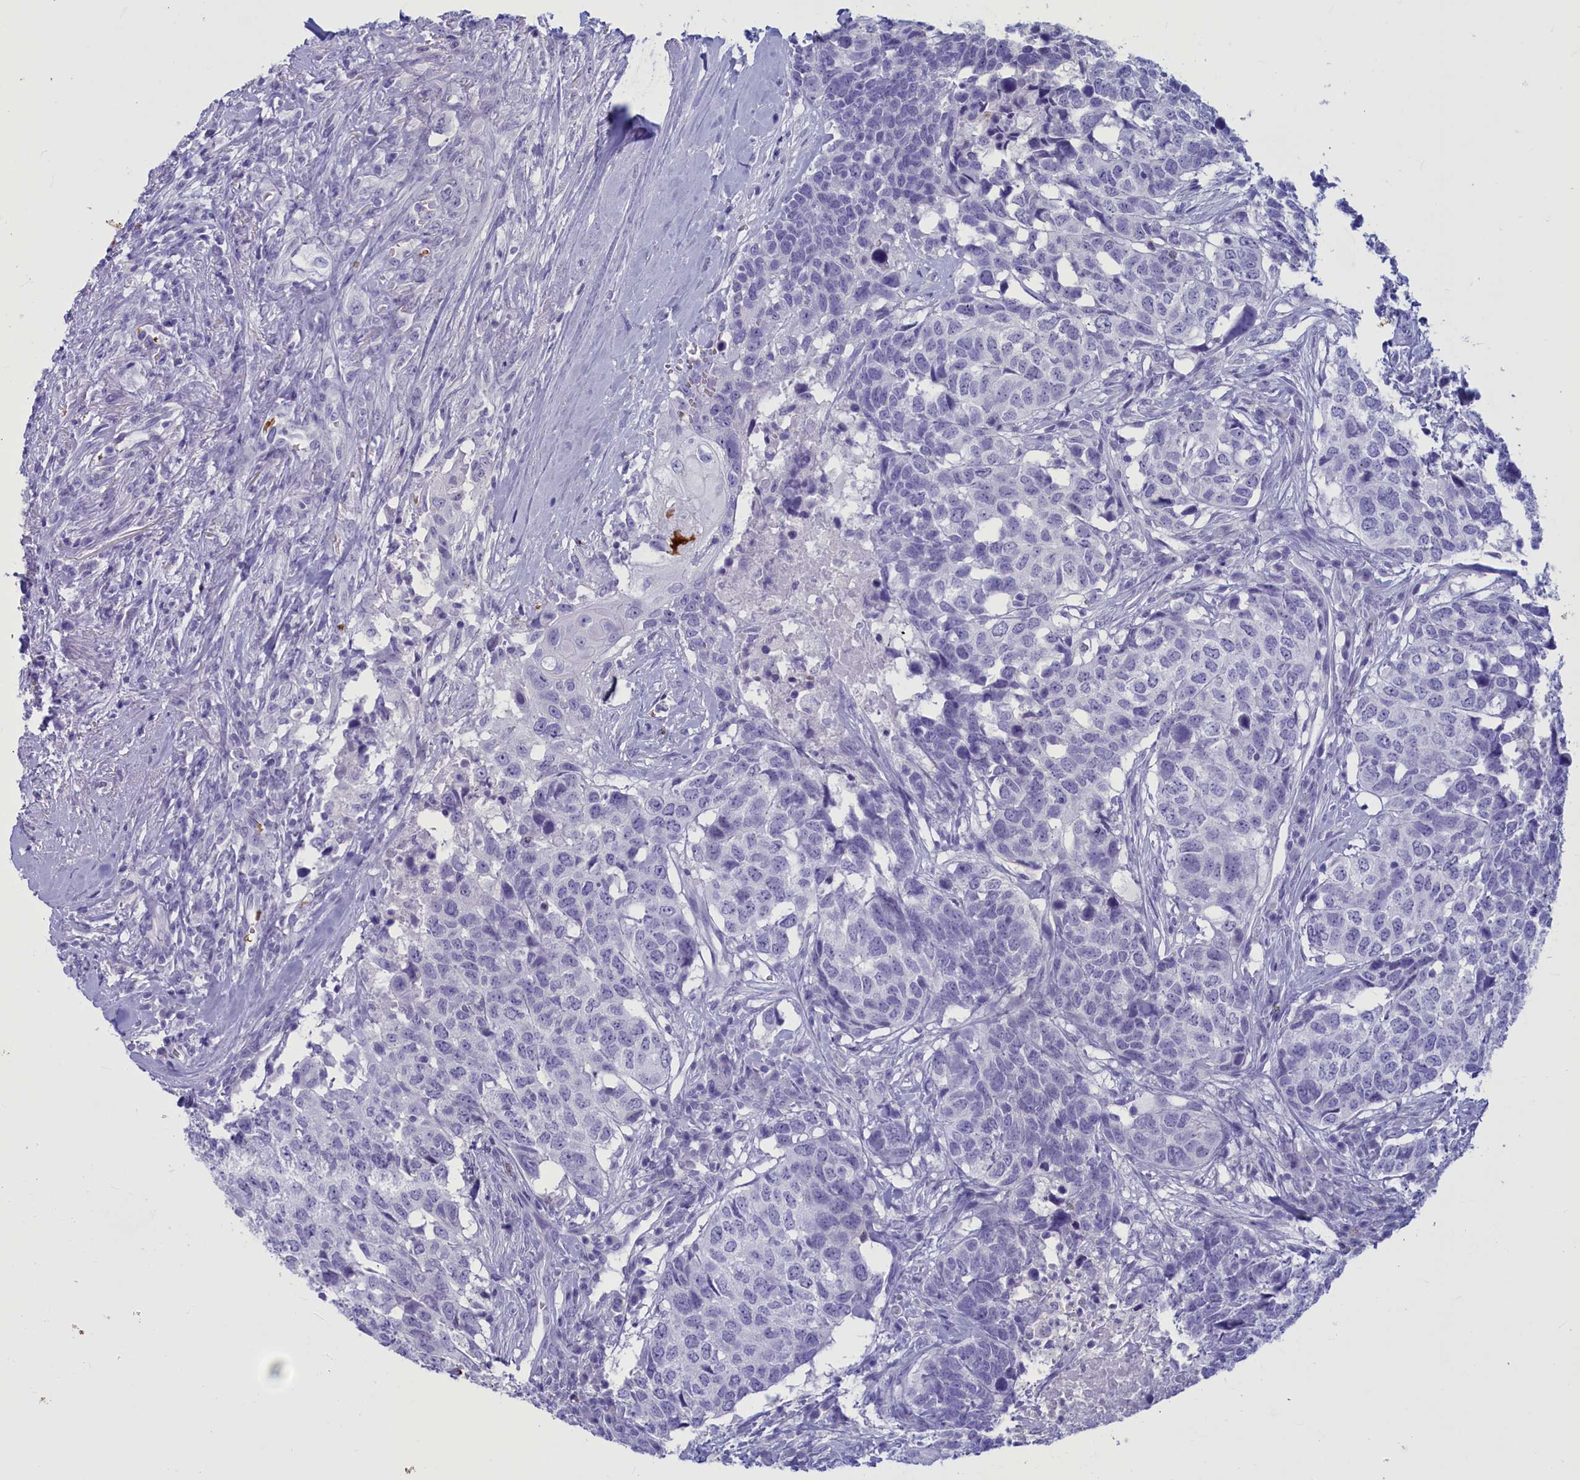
{"staining": {"intensity": "negative", "quantity": "none", "location": "none"}, "tissue": "head and neck cancer", "cell_type": "Tumor cells", "image_type": "cancer", "snomed": [{"axis": "morphology", "description": "Squamous cell carcinoma, NOS"}, {"axis": "topography", "description": "Head-Neck"}], "caption": "Immunohistochemistry of squamous cell carcinoma (head and neck) exhibits no expression in tumor cells.", "gene": "GAPDHS", "patient": {"sex": "male", "age": 66}}